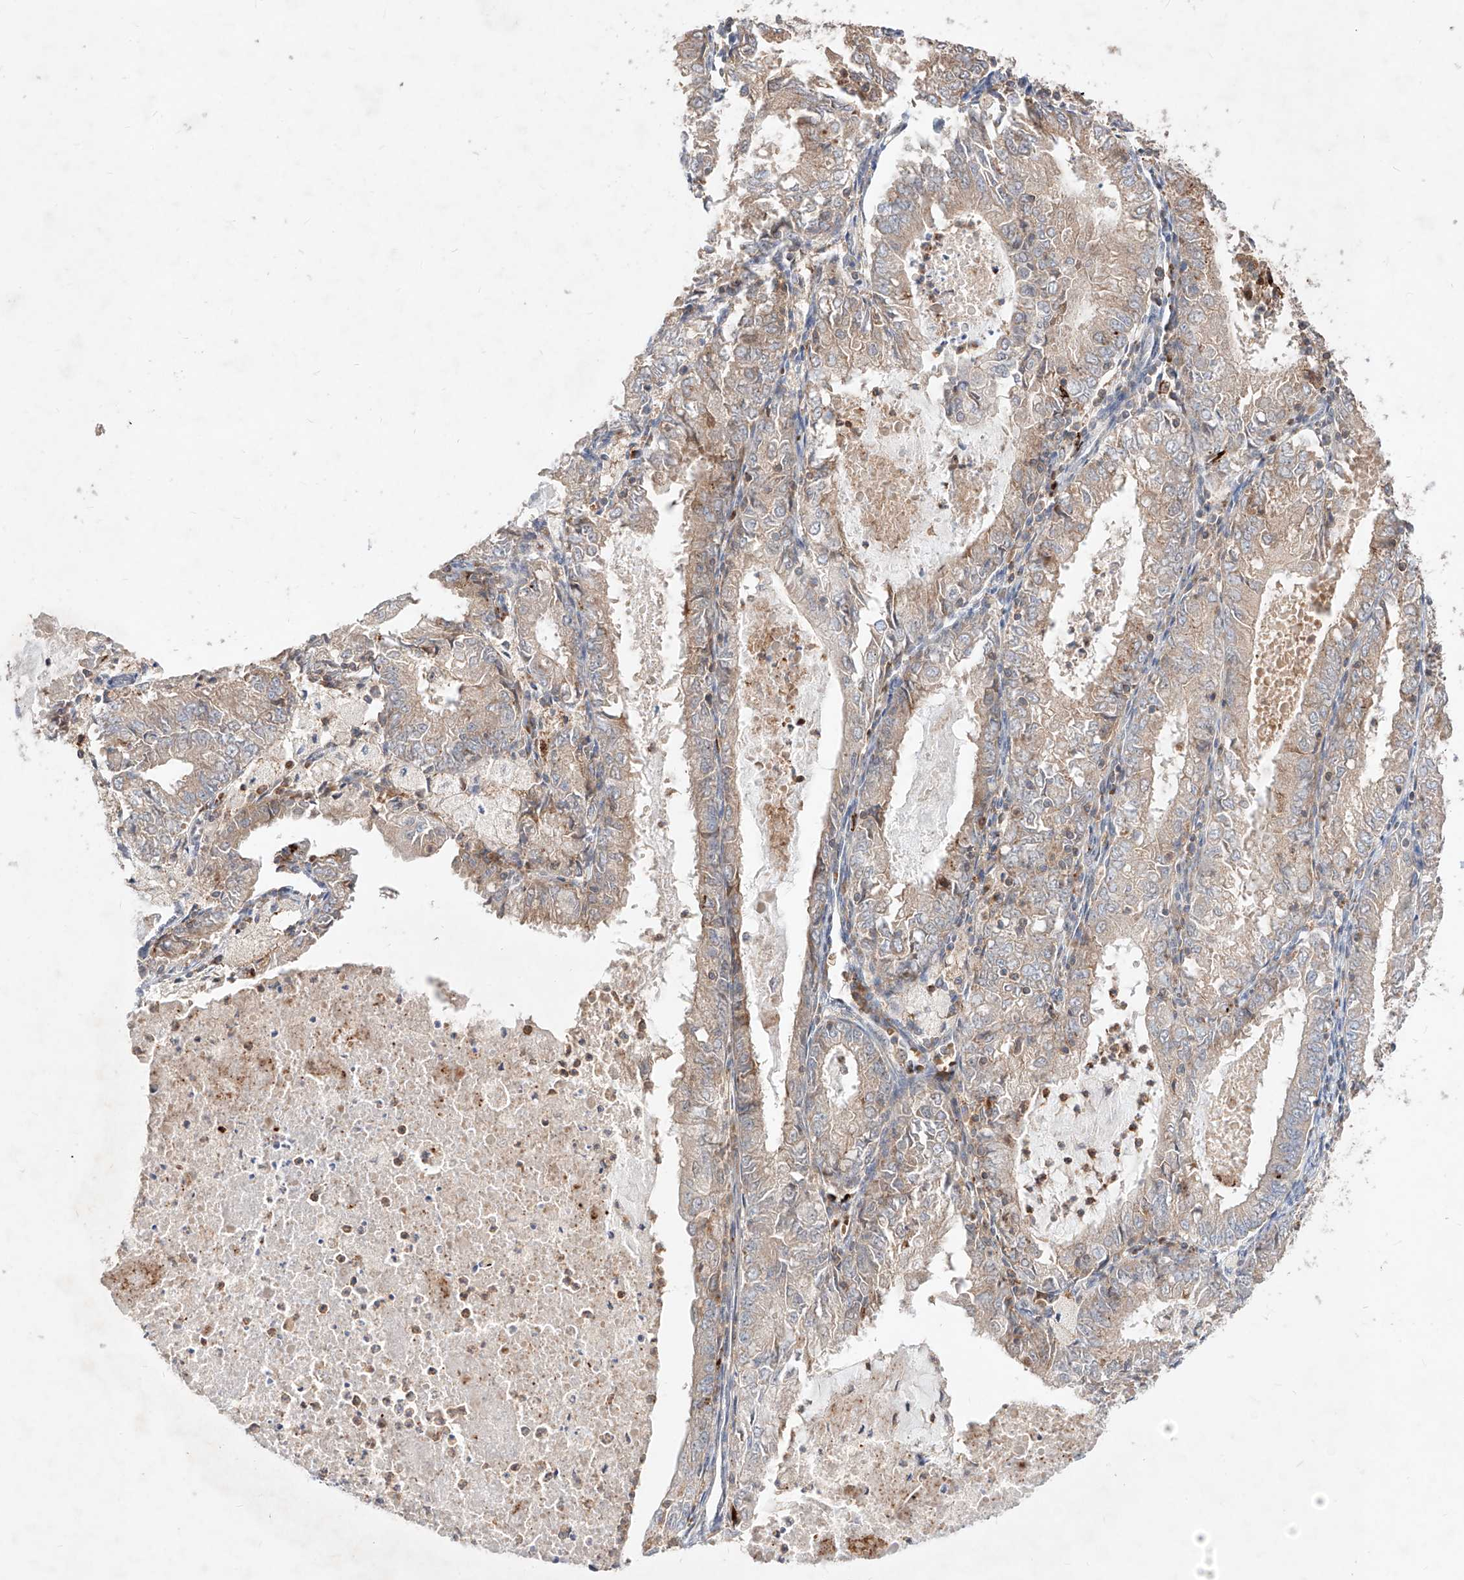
{"staining": {"intensity": "weak", "quantity": "25%-75%", "location": "cytoplasmic/membranous"}, "tissue": "endometrial cancer", "cell_type": "Tumor cells", "image_type": "cancer", "snomed": [{"axis": "morphology", "description": "Adenocarcinoma, NOS"}, {"axis": "topography", "description": "Endometrium"}], "caption": "The micrograph displays staining of endometrial adenocarcinoma, revealing weak cytoplasmic/membranous protein positivity (brown color) within tumor cells. (Stains: DAB (3,3'-diaminobenzidine) in brown, nuclei in blue, Microscopy: brightfield microscopy at high magnification).", "gene": "TSNAX", "patient": {"sex": "female", "age": 57}}